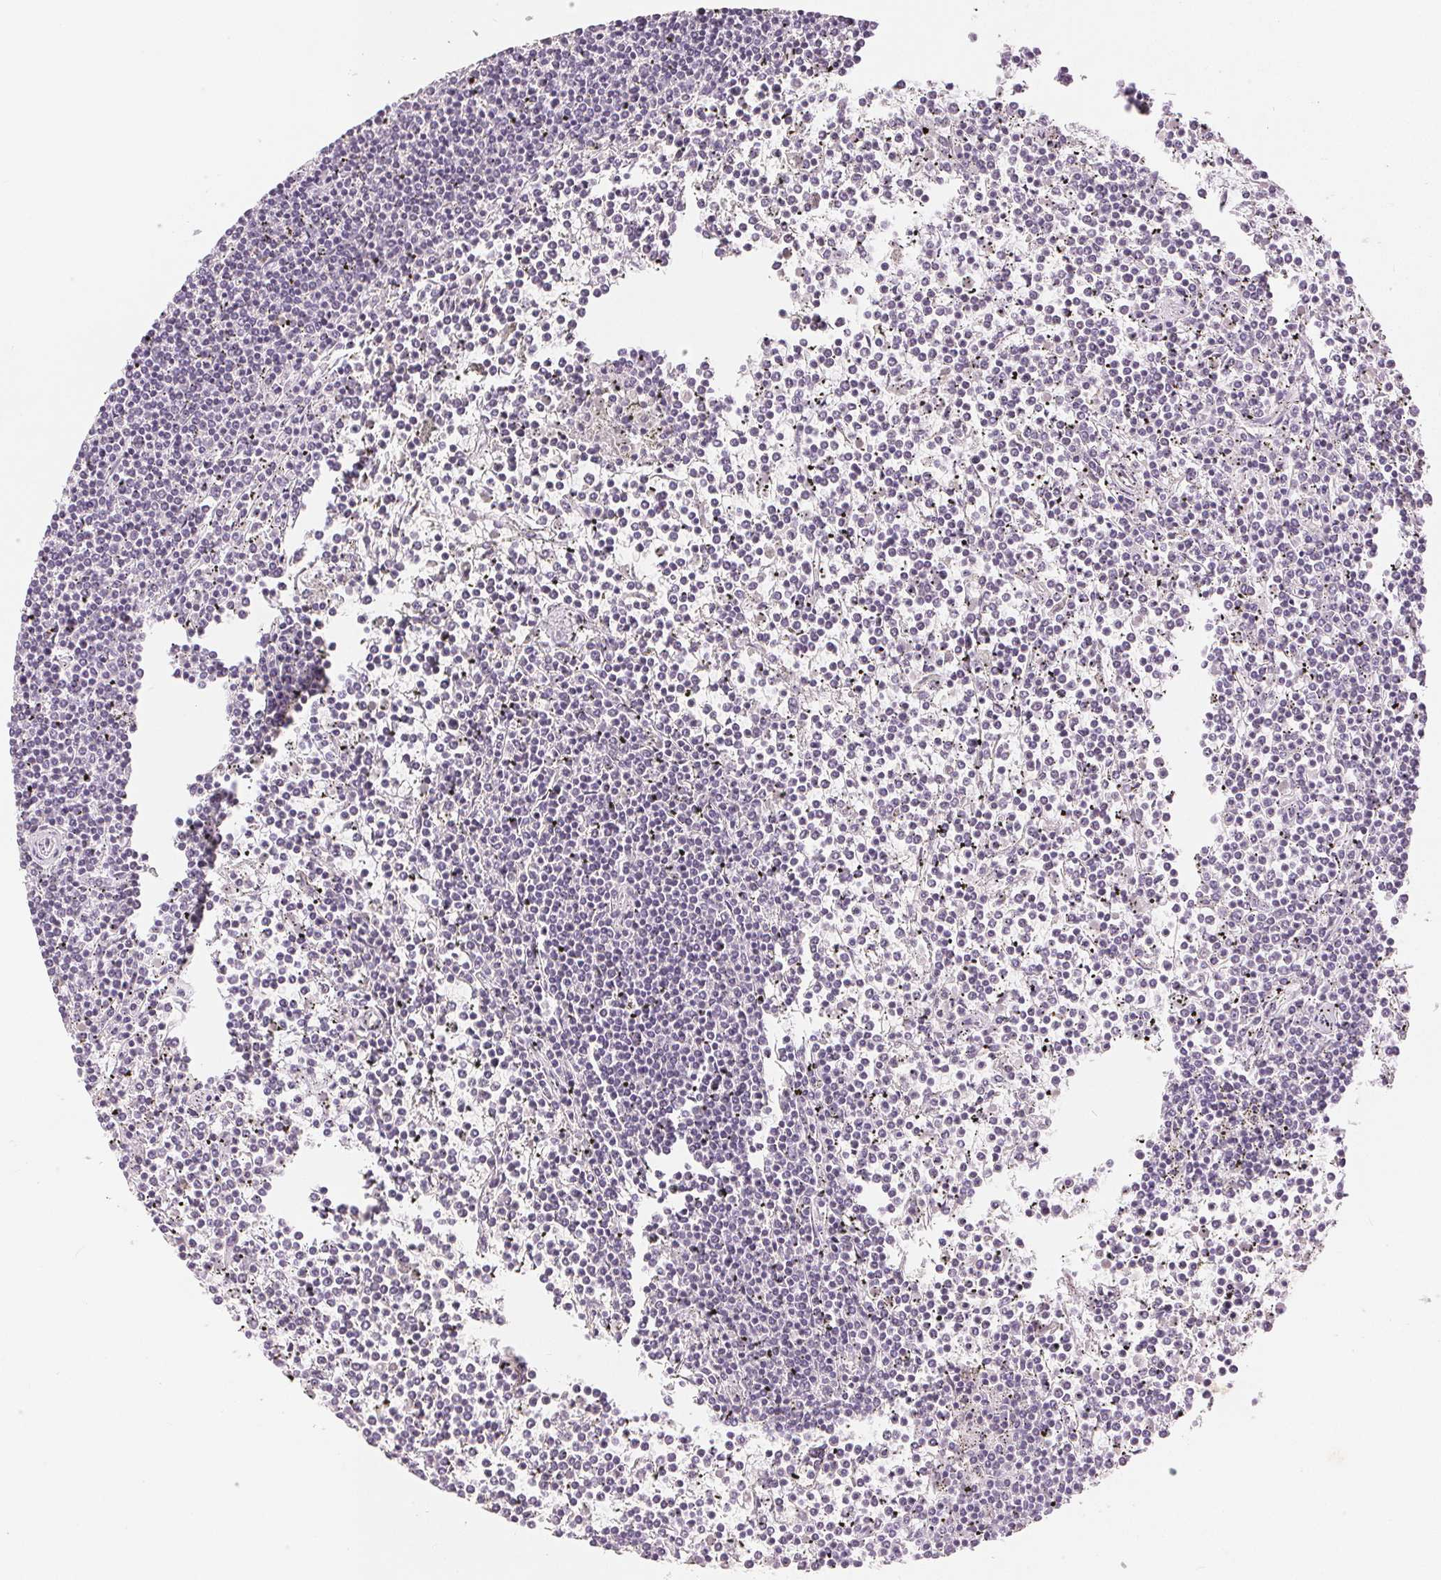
{"staining": {"intensity": "negative", "quantity": "none", "location": "none"}, "tissue": "lymphoma", "cell_type": "Tumor cells", "image_type": "cancer", "snomed": [{"axis": "morphology", "description": "Malignant lymphoma, non-Hodgkin's type, Low grade"}, {"axis": "topography", "description": "Spleen"}], "caption": "Lymphoma stained for a protein using immunohistochemistry (IHC) displays no staining tumor cells.", "gene": "SLC27A5", "patient": {"sex": "female", "age": 19}}